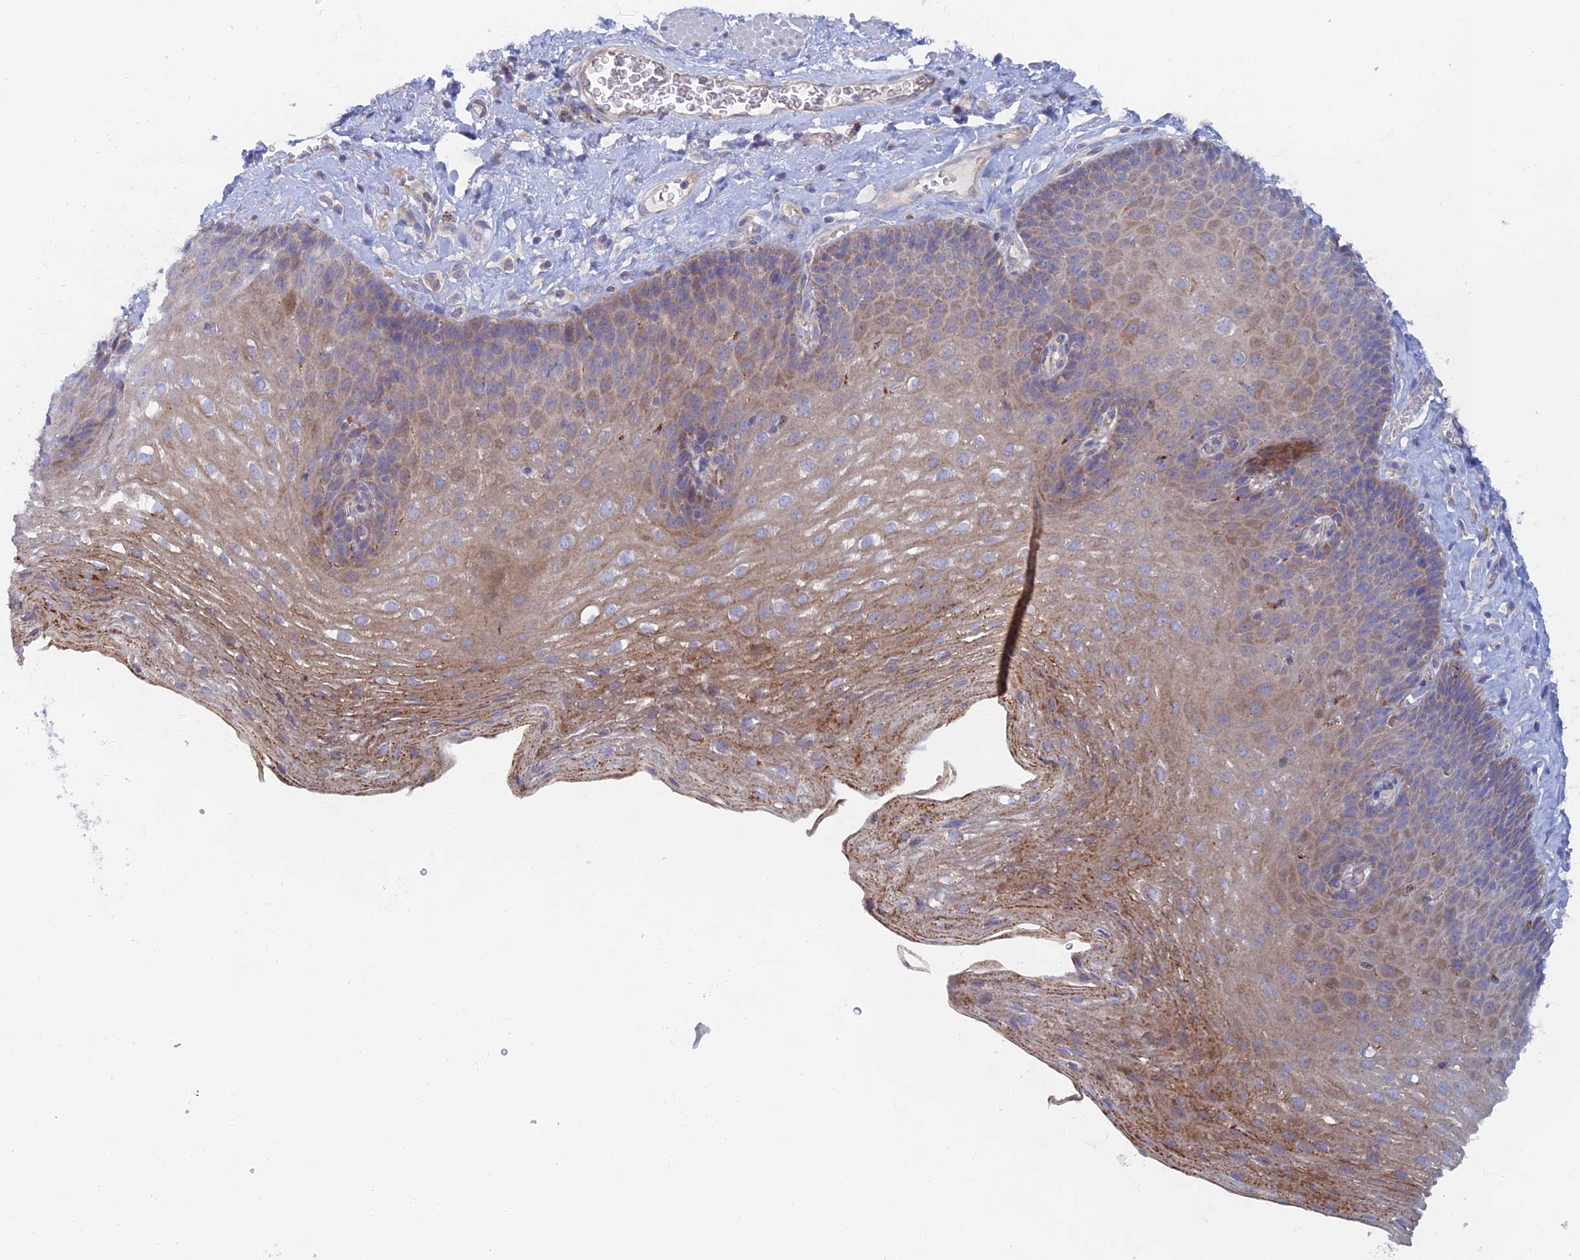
{"staining": {"intensity": "moderate", "quantity": "25%-75%", "location": "cytoplasmic/membranous"}, "tissue": "esophagus", "cell_type": "Squamous epithelial cells", "image_type": "normal", "snomed": [{"axis": "morphology", "description": "Normal tissue, NOS"}, {"axis": "topography", "description": "Esophagus"}], "caption": "Human esophagus stained with a brown dye shows moderate cytoplasmic/membranous positive positivity in about 25%-75% of squamous epithelial cells.", "gene": "TMEM44", "patient": {"sex": "female", "age": 66}}